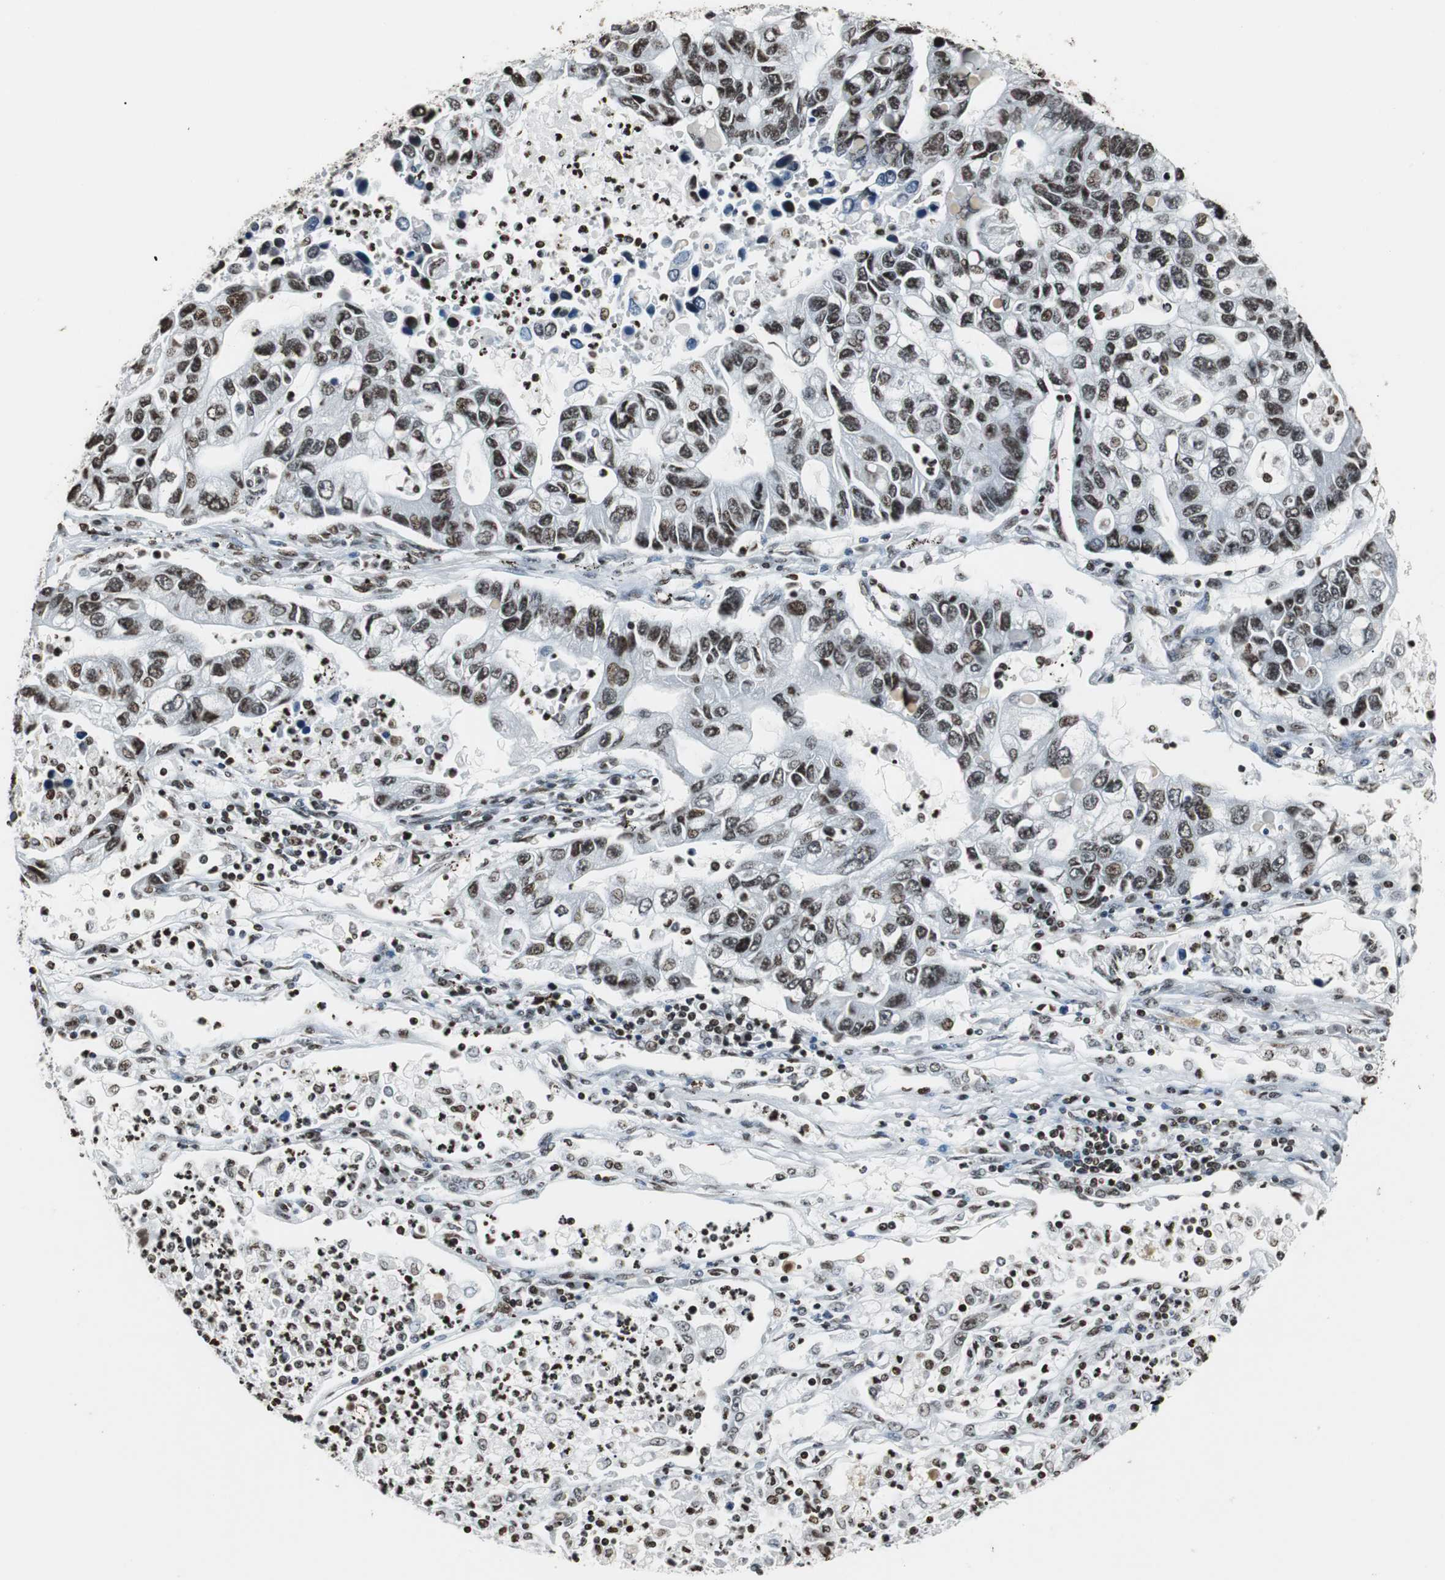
{"staining": {"intensity": "strong", "quantity": ">75%", "location": "nuclear"}, "tissue": "lung cancer", "cell_type": "Tumor cells", "image_type": "cancer", "snomed": [{"axis": "morphology", "description": "Adenocarcinoma, NOS"}, {"axis": "topography", "description": "Lung"}], "caption": "The histopathology image shows immunohistochemical staining of lung cancer. There is strong nuclear staining is seen in about >75% of tumor cells. Ihc stains the protein in brown and the nuclei are stained blue.", "gene": "PAXIP1", "patient": {"sex": "female", "age": 51}}